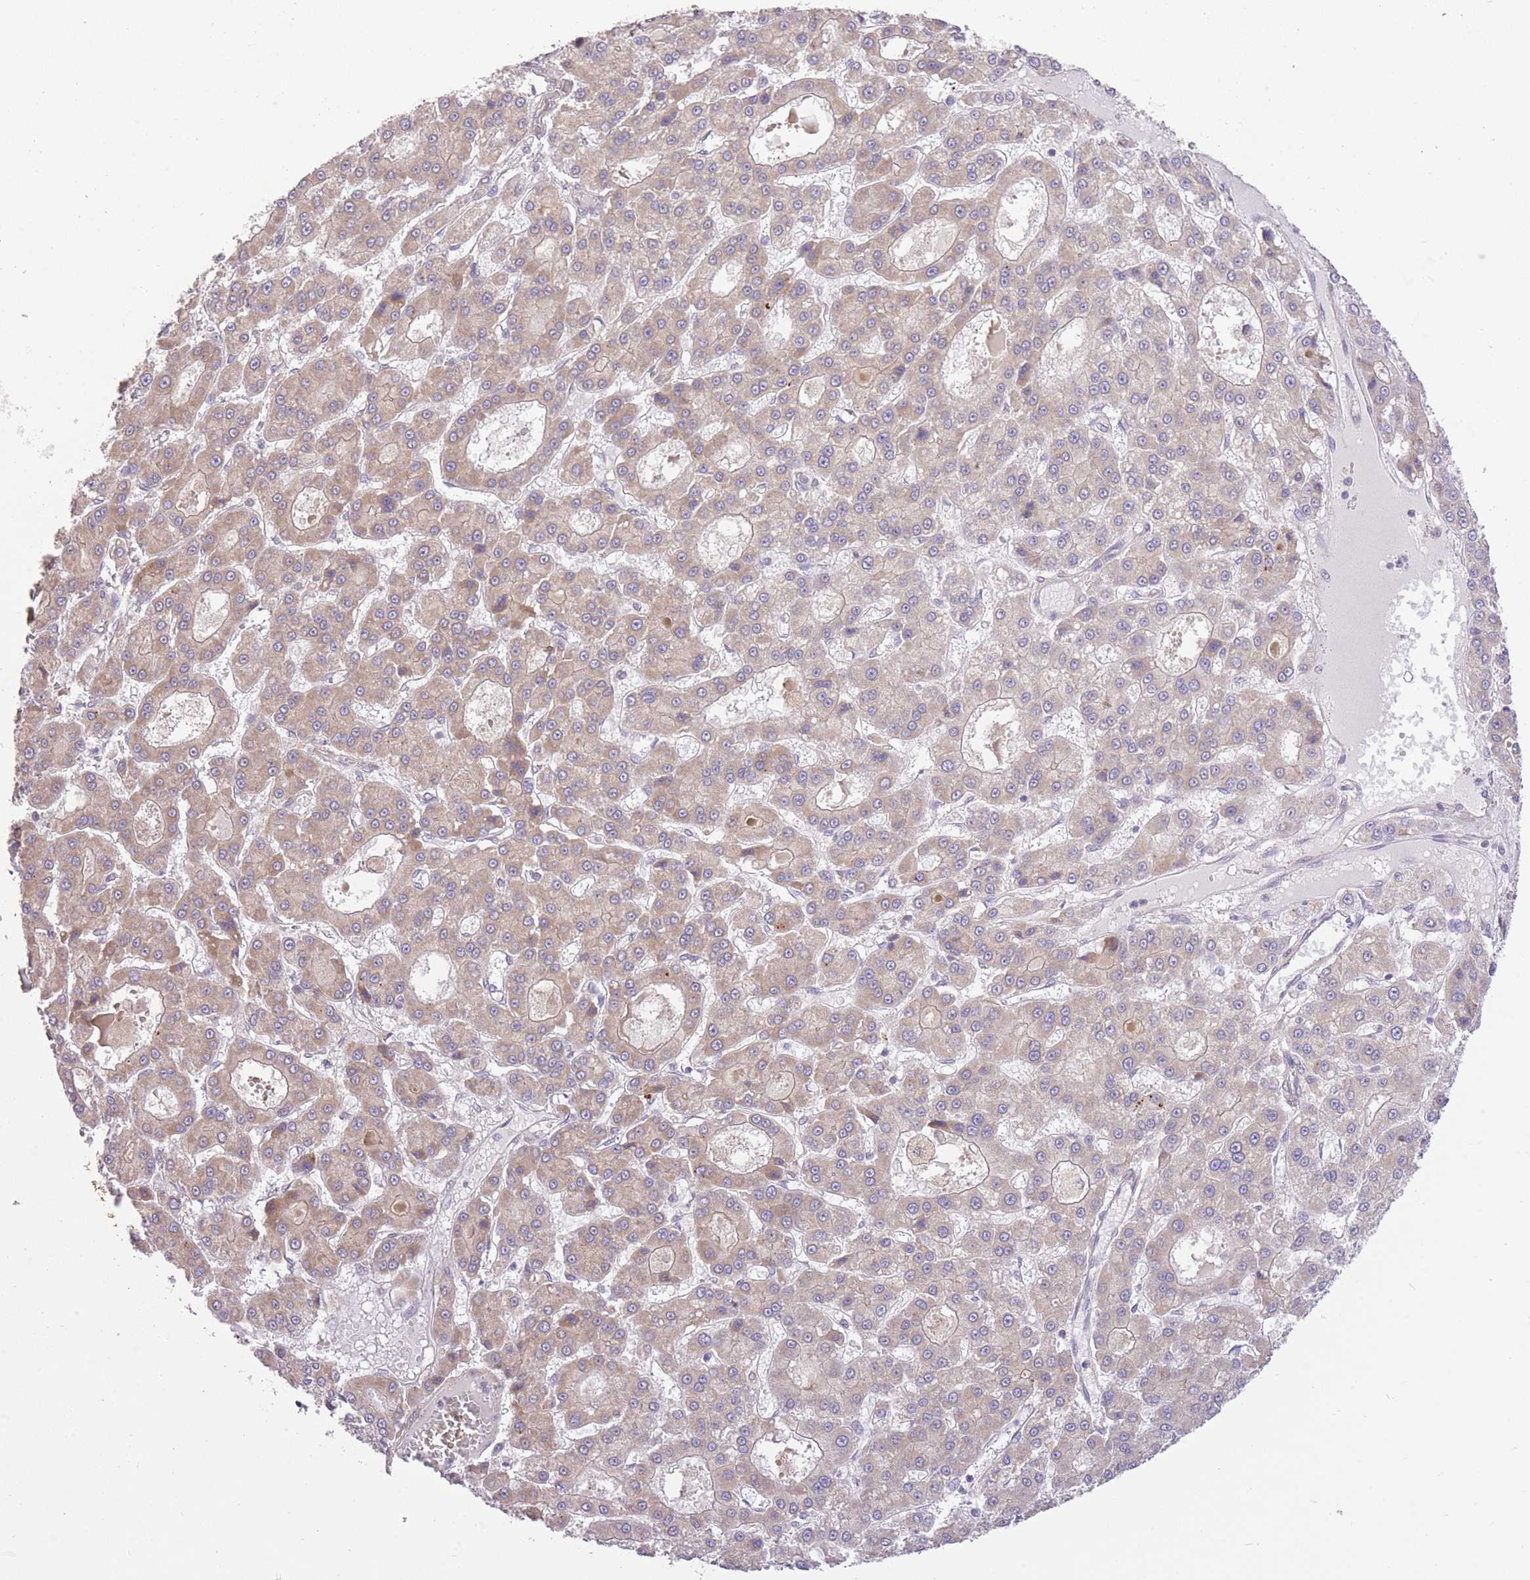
{"staining": {"intensity": "weak", "quantity": ">75%", "location": "cytoplasmic/membranous"}, "tissue": "liver cancer", "cell_type": "Tumor cells", "image_type": "cancer", "snomed": [{"axis": "morphology", "description": "Carcinoma, Hepatocellular, NOS"}, {"axis": "topography", "description": "Liver"}], "caption": "Immunohistochemistry photomicrograph of human liver hepatocellular carcinoma stained for a protein (brown), which demonstrates low levels of weak cytoplasmic/membranous staining in about >75% of tumor cells.", "gene": "ELOA2", "patient": {"sex": "male", "age": 70}}